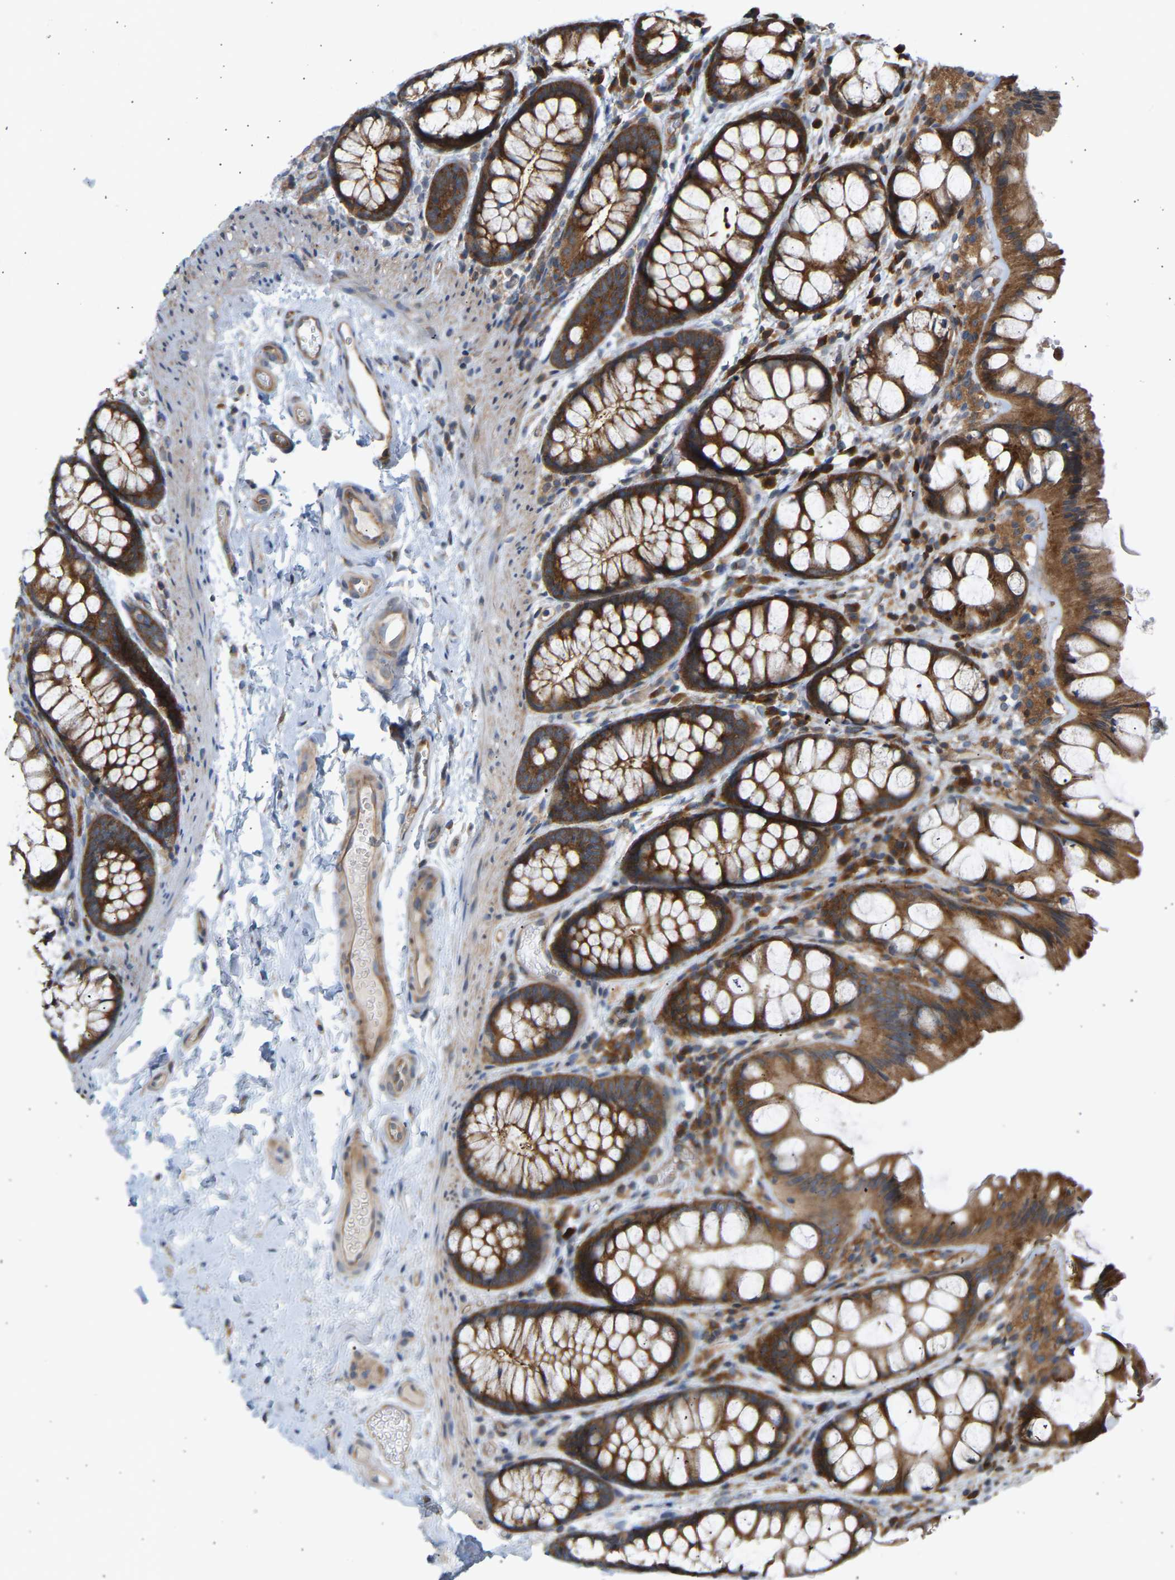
{"staining": {"intensity": "moderate", "quantity": ">75%", "location": "cytoplasmic/membranous"}, "tissue": "colon", "cell_type": "Endothelial cells", "image_type": "normal", "snomed": [{"axis": "morphology", "description": "Normal tissue, NOS"}, {"axis": "topography", "description": "Colon"}], "caption": "Immunohistochemical staining of benign human colon demonstrates moderate cytoplasmic/membranous protein staining in about >75% of endothelial cells. (DAB IHC, brown staining for protein, blue staining for nuclei).", "gene": "GCN1", "patient": {"sex": "male", "age": 47}}